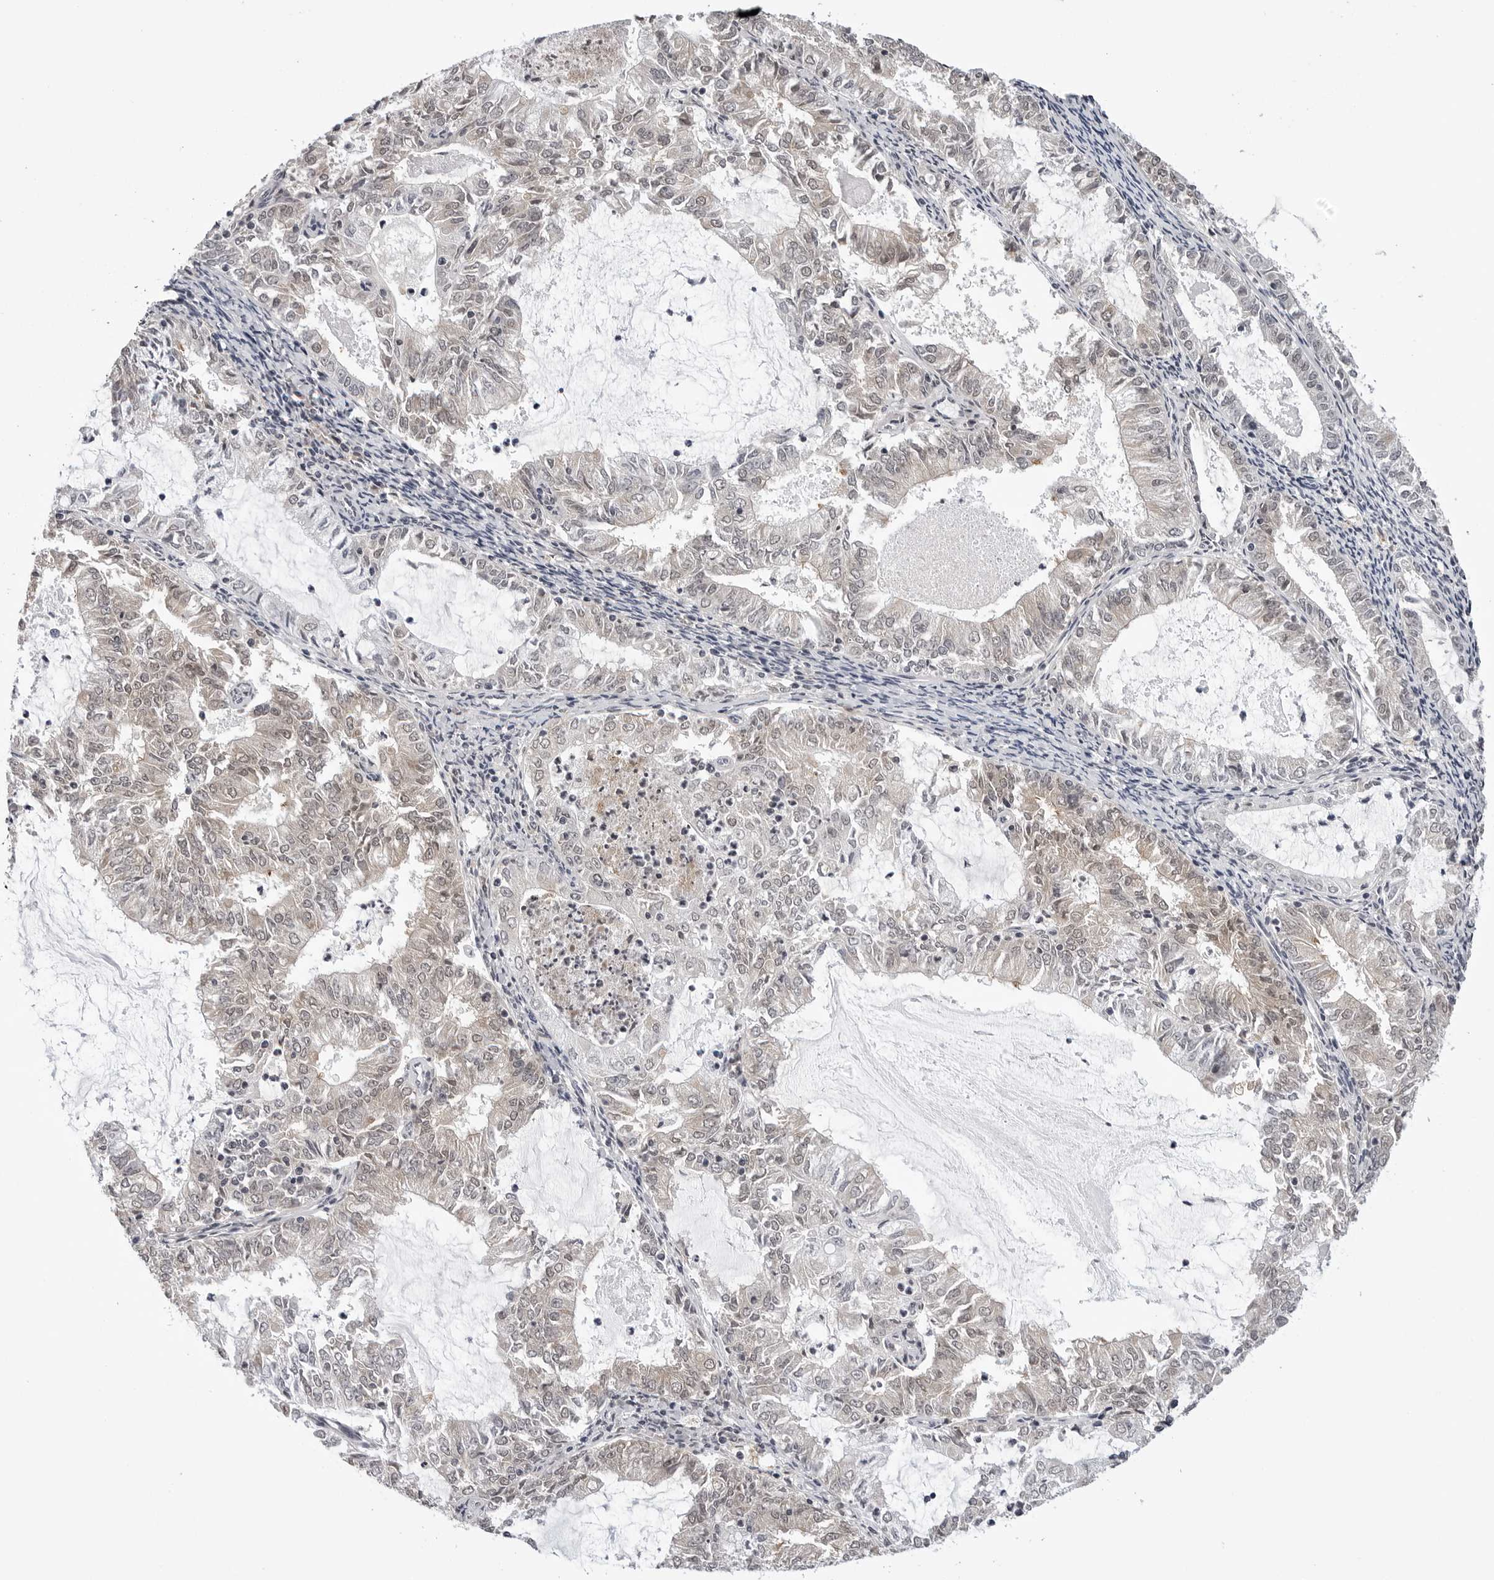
{"staining": {"intensity": "weak", "quantity": "<25%", "location": "cytoplasmic/membranous,nuclear"}, "tissue": "endometrial cancer", "cell_type": "Tumor cells", "image_type": "cancer", "snomed": [{"axis": "morphology", "description": "Adenocarcinoma, NOS"}, {"axis": "topography", "description": "Endometrium"}], "caption": "Immunohistochemical staining of human endometrial cancer (adenocarcinoma) exhibits no significant positivity in tumor cells.", "gene": "CDK20", "patient": {"sex": "female", "age": 57}}